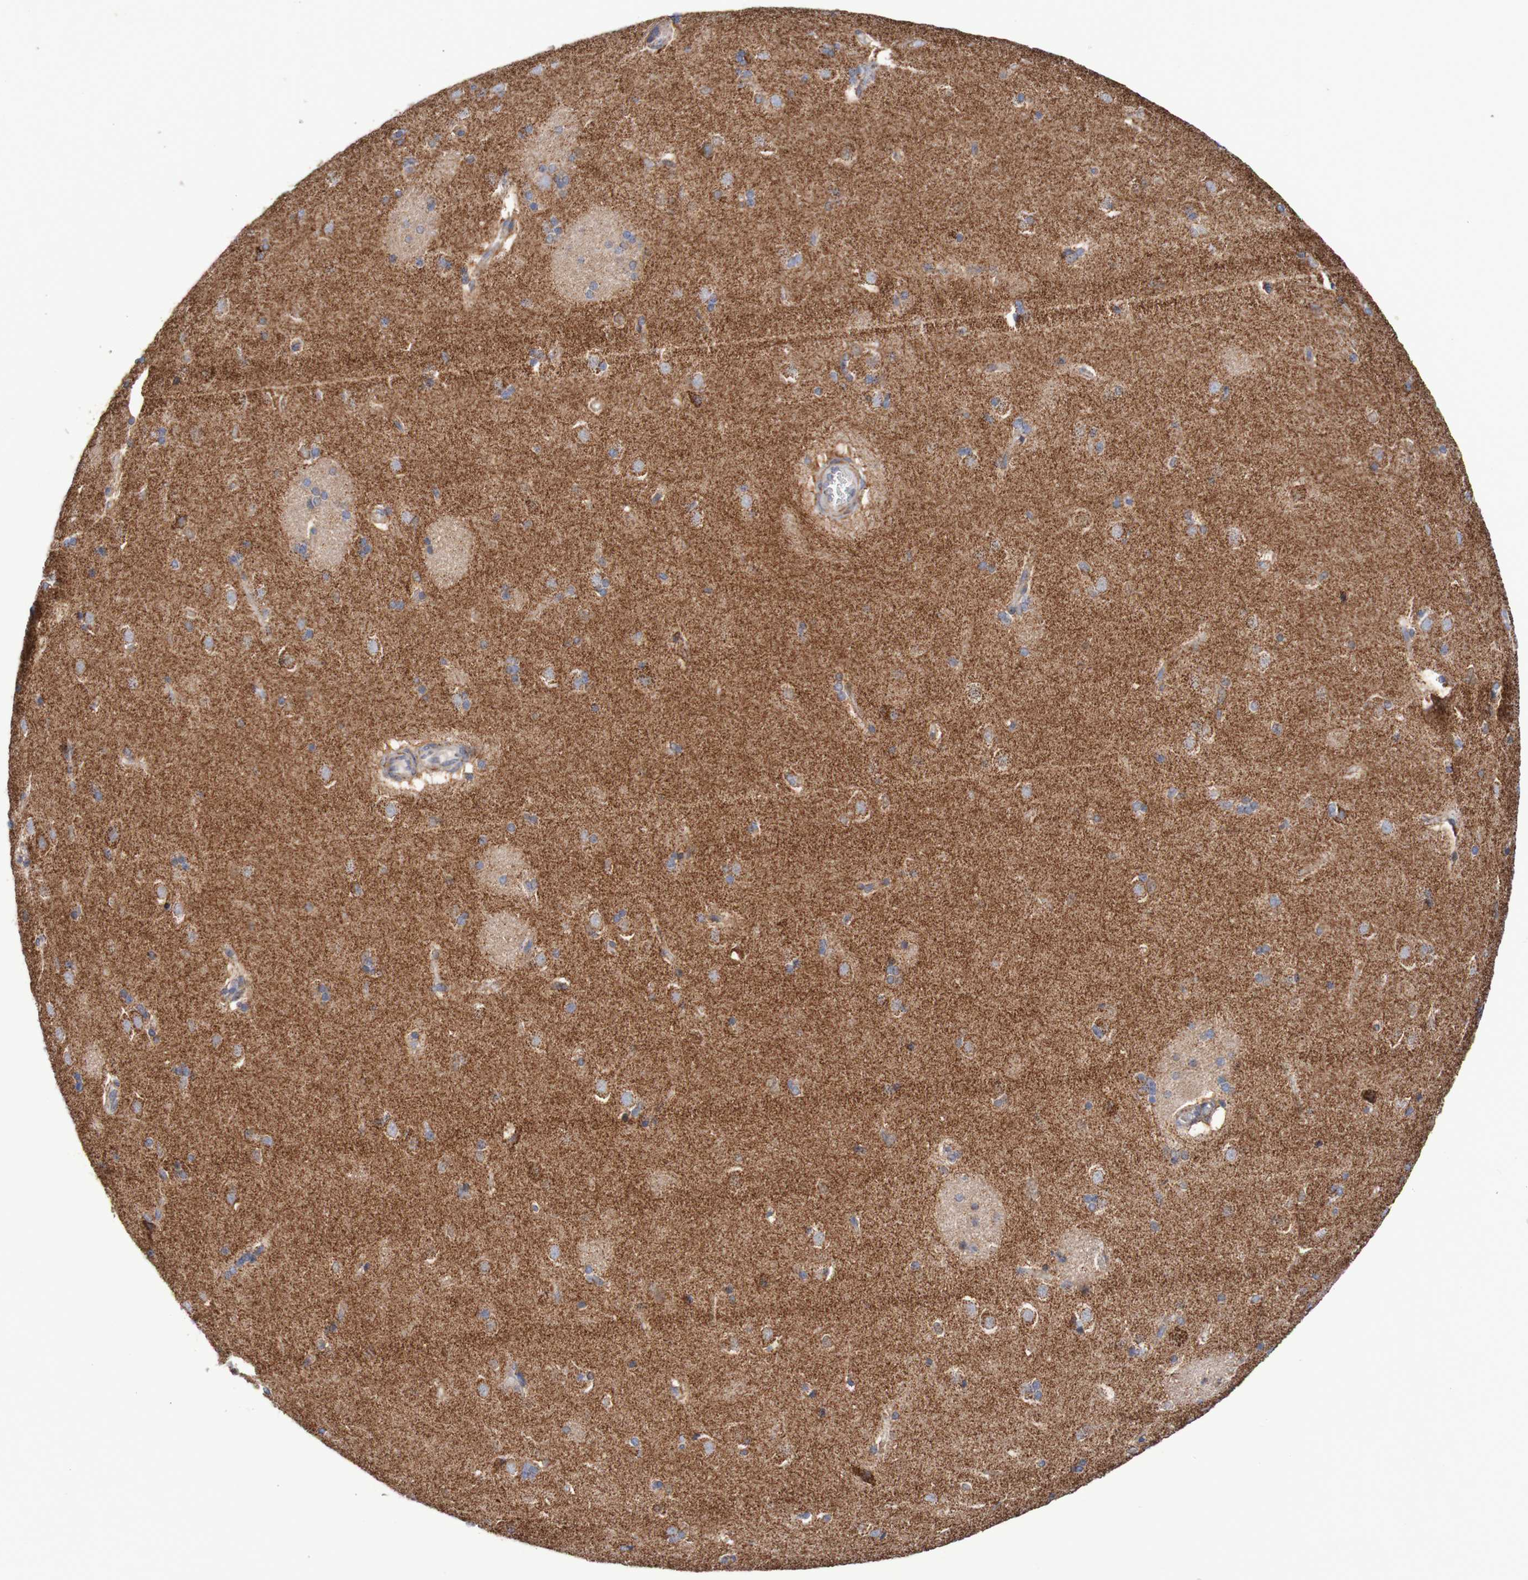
{"staining": {"intensity": "moderate", "quantity": "25%-75%", "location": "cytoplasmic/membranous"}, "tissue": "caudate", "cell_type": "Glial cells", "image_type": "normal", "snomed": [{"axis": "morphology", "description": "Normal tissue, NOS"}, {"axis": "topography", "description": "Lateral ventricle wall"}], "caption": "Caudate stained with IHC demonstrates moderate cytoplasmic/membranous staining in about 25%-75% of glial cells.", "gene": "MMEL1", "patient": {"sex": "female", "age": 19}}